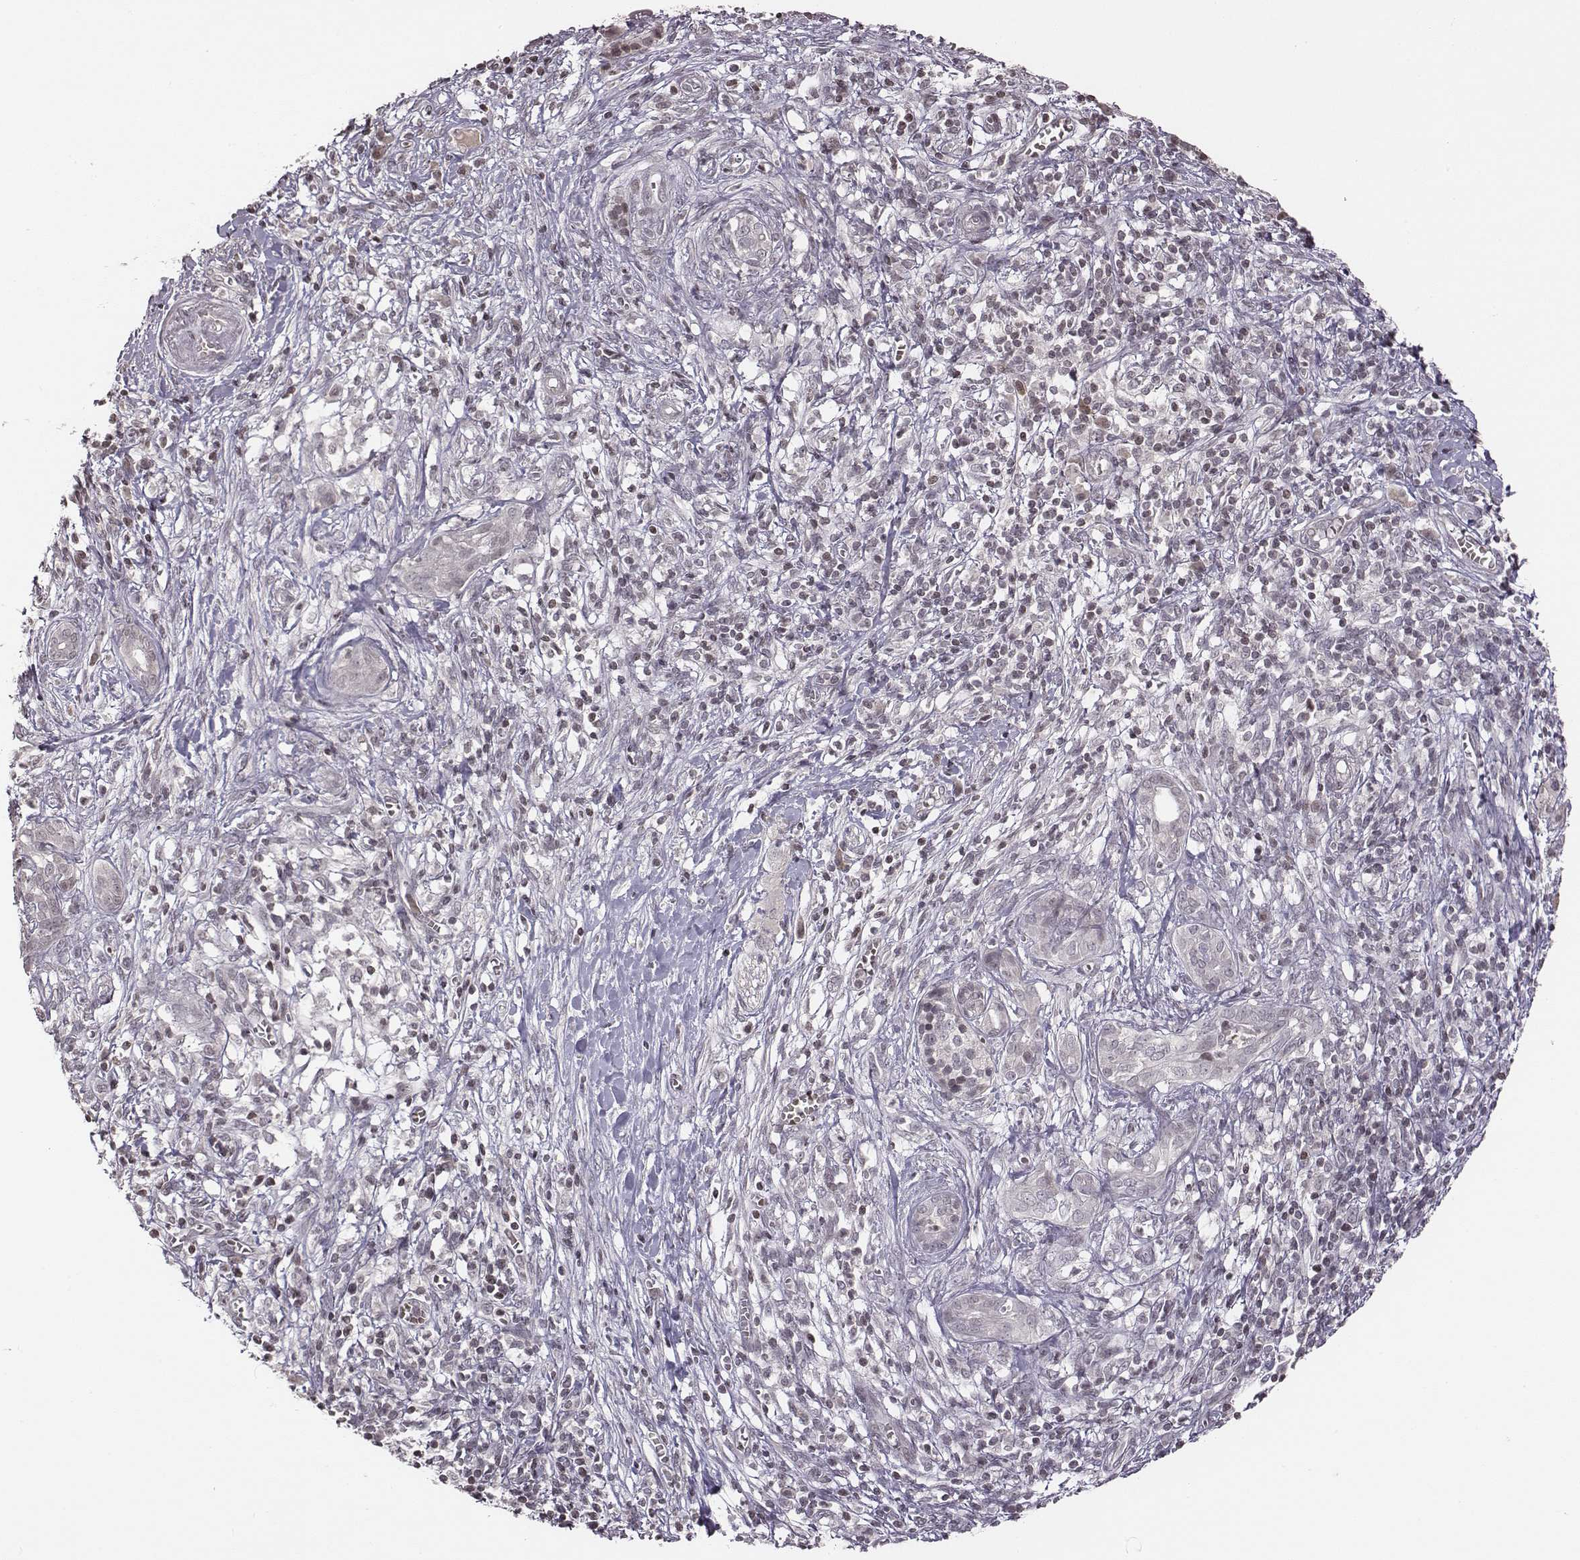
{"staining": {"intensity": "negative", "quantity": "none", "location": "none"}, "tissue": "pancreatic cancer", "cell_type": "Tumor cells", "image_type": "cancer", "snomed": [{"axis": "morphology", "description": "Adenocarcinoma, NOS"}, {"axis": "topography", "description": "Pancreas"}], "caption": "Protein analysis of pancreatic cancer reveals no significant staining in tumor cells.", "gene": "GRM4", "patient": {"sex": "male", "age": 61}}